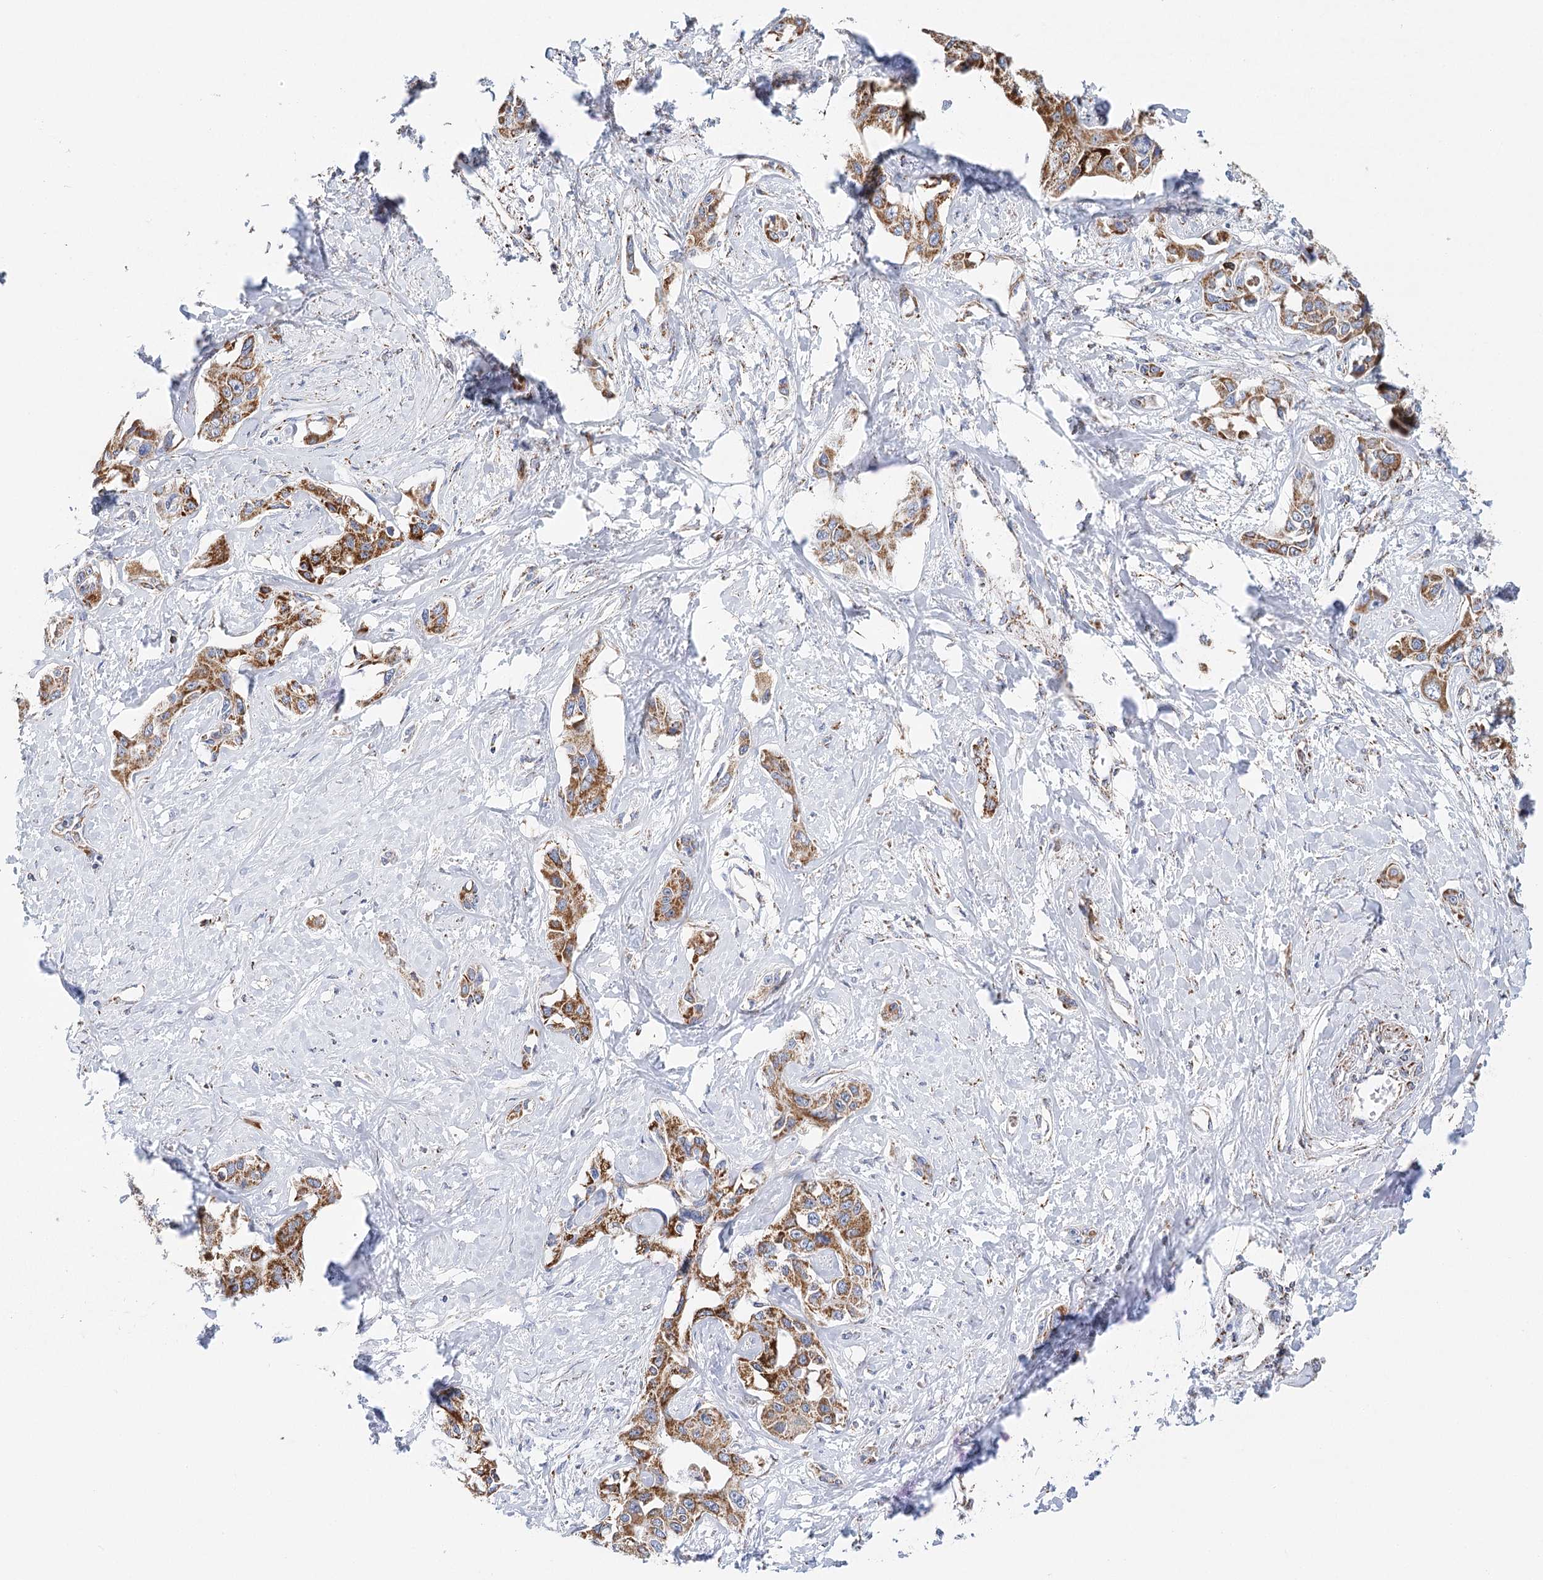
{"staining": {"intensity": "strong", "quantity": ">75%", "location": "cytoplasmic/membranous"}, "tissue": "liver cancer", "cell_type": "Tumor cells", "image_type": "cancer", "snomed": [{"axis": "morphology", "description": "Cholangiocarcinoma"}, {"axis": "topography", "description": "Liver"}], "caption": "Protein staining displays strong cytoplasmic/membranous expression in approximately >75% of tumor cells in cholangiocarcinoma (liver). (DAB (3,3'-diaminobenzidine) = brown stain, brightfield microscopy at high magnification).", "gene": "LSS", "patient": {"sex": "male", "age": 59}}